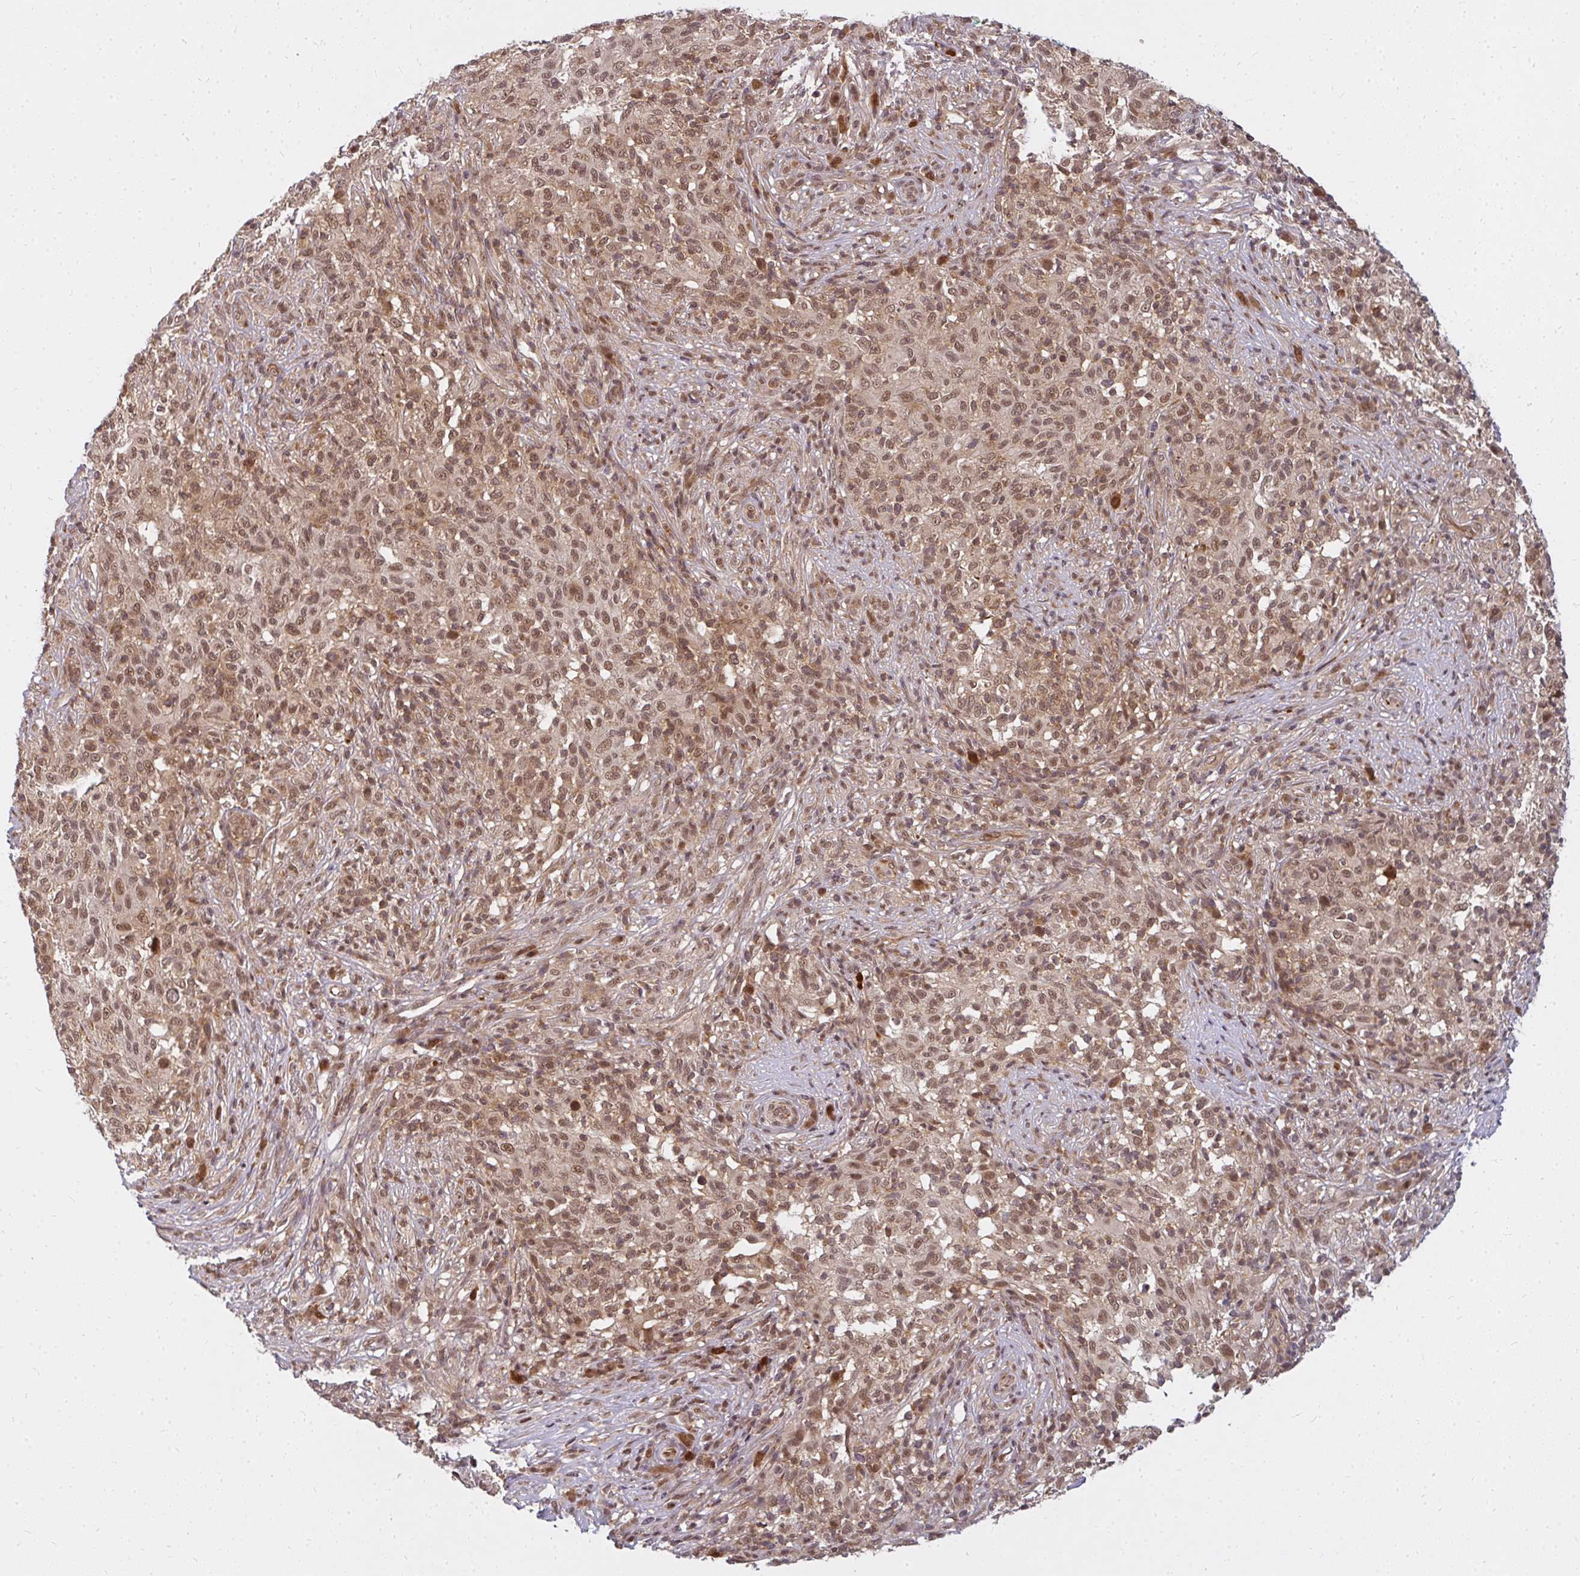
{"staining": {"intensity": "moderate", "quantity": ">75%", "location": "nuclear"}, "tissue": "melanoma", "cell_type": "Tumor cells", "image_type": "cancer", "snomed": [{"axis": "morphology", "description": "Malignant melanoma, NOS"}, {"axis": "topography", "description": "Skin"}], "caption": "The photomicrograph reveals immunohistochemical staining of melanoma. There is moderate nuclear positivity is appreciated in approximately >75% of tumor cells. Using DAB (brown) and hematoxylin (blue) stains, captured at high magnification using brightfield microscopy.", "gene": "GTF3C6", "patient": {"sex": "male", "age": 66}}